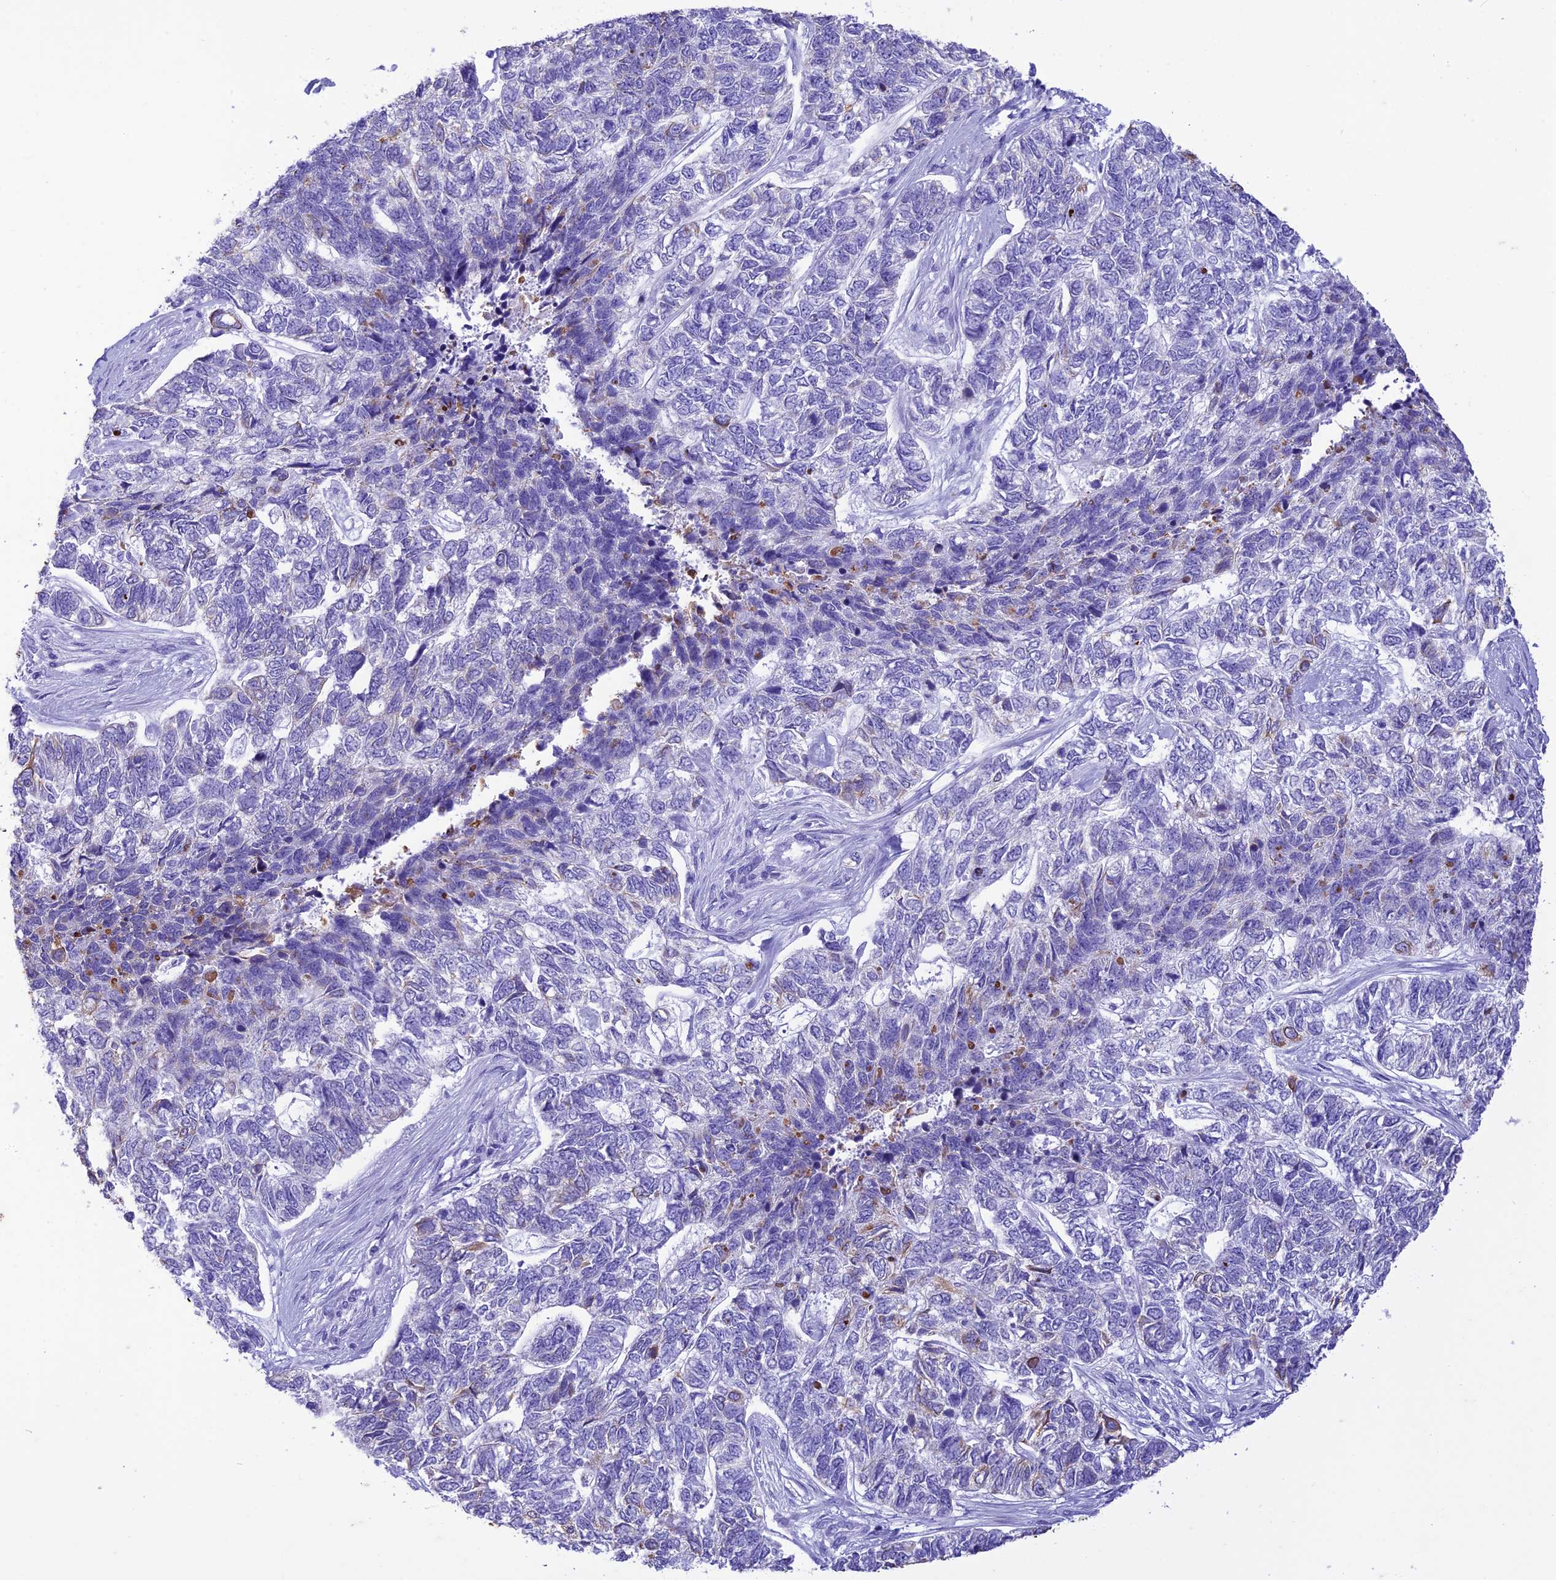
{"staining": {"intensity": "moderate", "quantity": "<25%", "location": "cytoplasmic/membranous"}, "tissue": "skin cancer", "cell_type": "Tumor cells", "image_type": "cancer", "snomed": [{"axis": "morphology", "description": "Basal cell carcinoma"}, {"axis": "topography", "description": "Skin"}], "caption": "Immunohistochemical staining of human skin cancer exhibits moderate cytoplasmic/membranous protein positivity in approximately <25% of tumor cells.", "gene": "VPS52", "patient": {"sex": "female", "age": 65}}